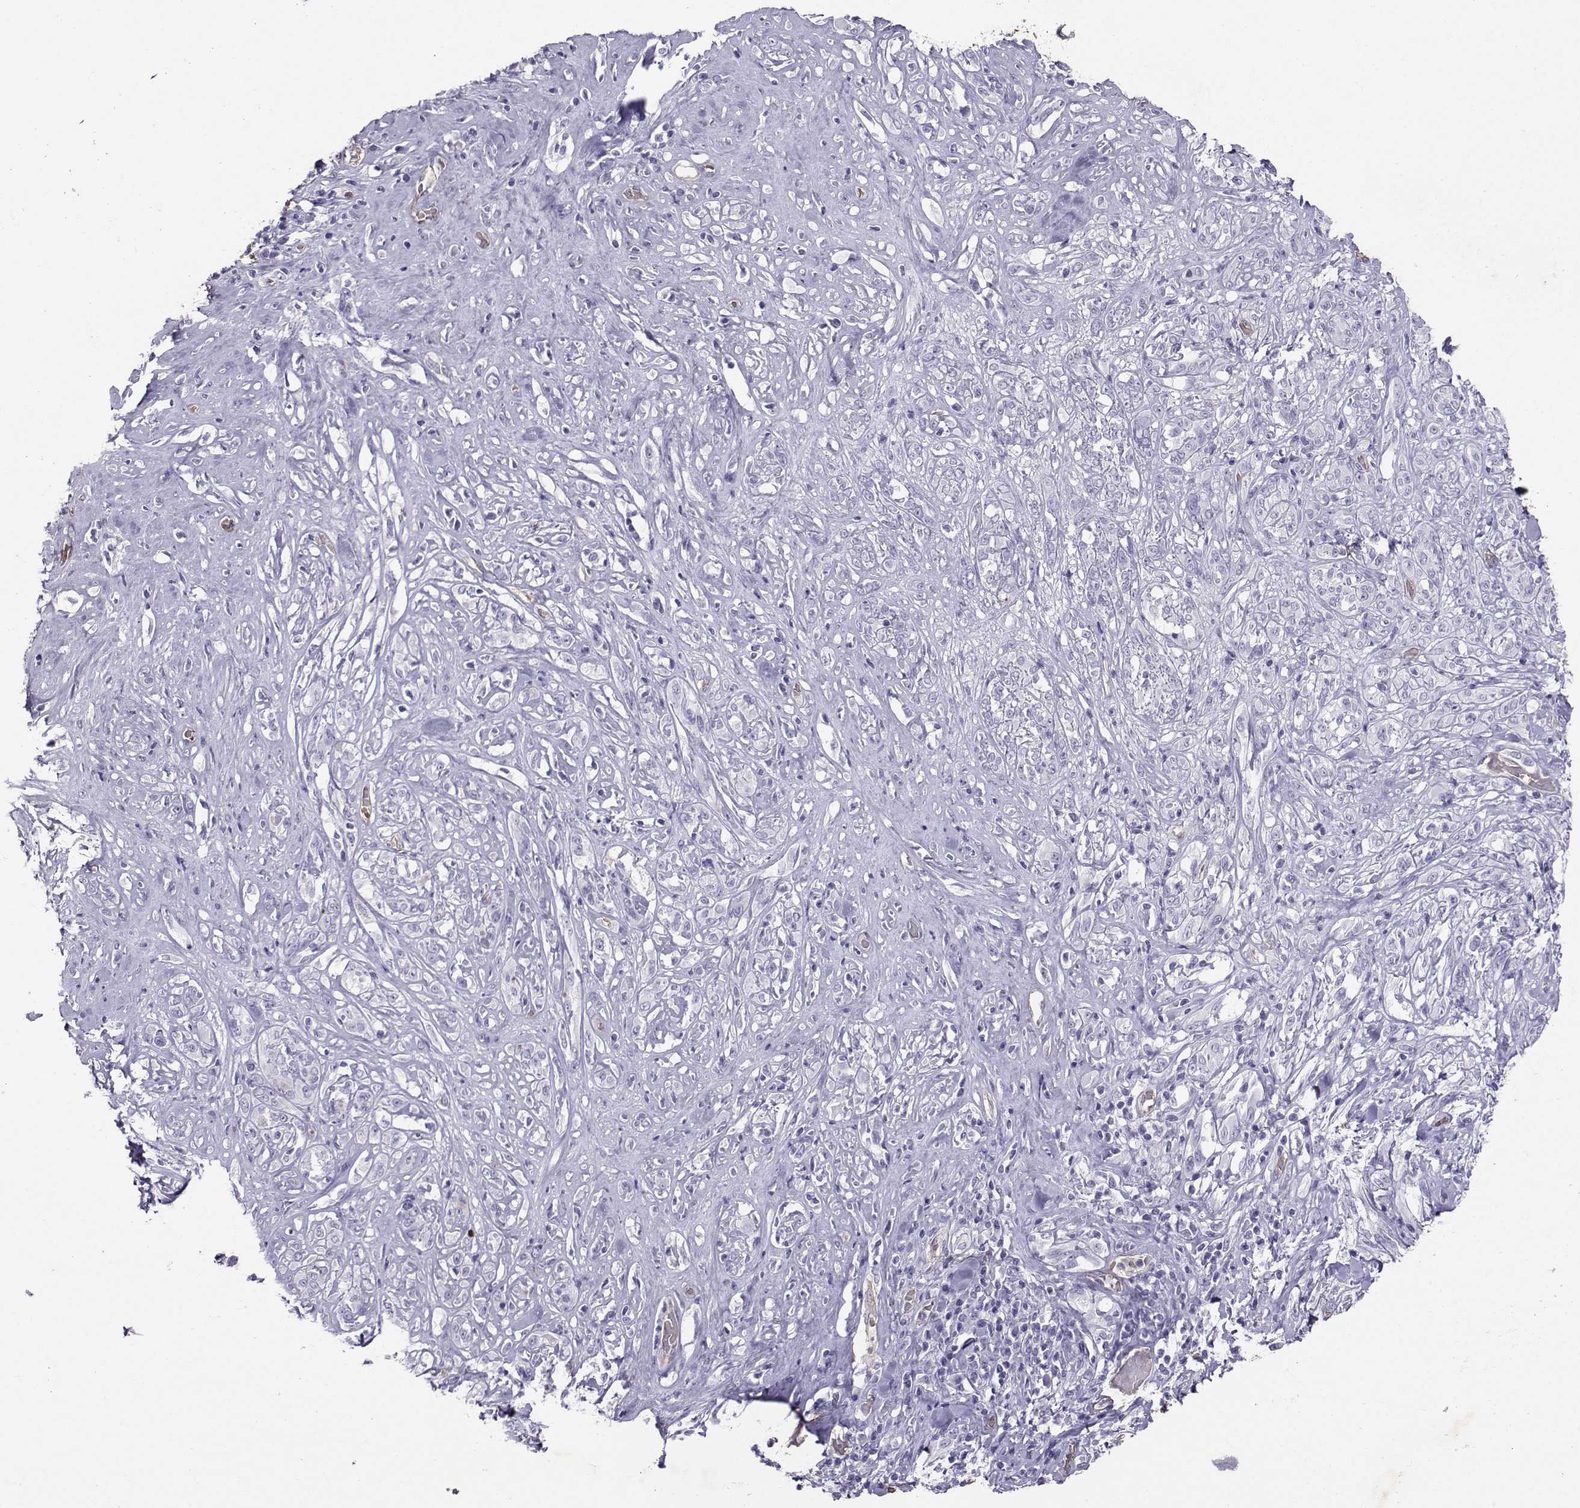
{"staining": {"intensity": "negative", "quantity": "none", "location": "none"}, "tissue": "melanoma", "cell_type": "Tumor cells", "image_type": "cancer", "snomed": [{"axis": "morphology", "description": "Malignant melanoma, NOS"}, {"axis": "topography", "description": "Skin"}], "caption": "Immunohistochemistry micrograph of melanoma stained for a protein (brown), which displays no expression in tumor cells. (DAB immunohistochemistry (IHC) visualized using brightfield microscopy, high magnification).", "gene": "CLUL1", "patient": {"sex": "female", "age": 91}}